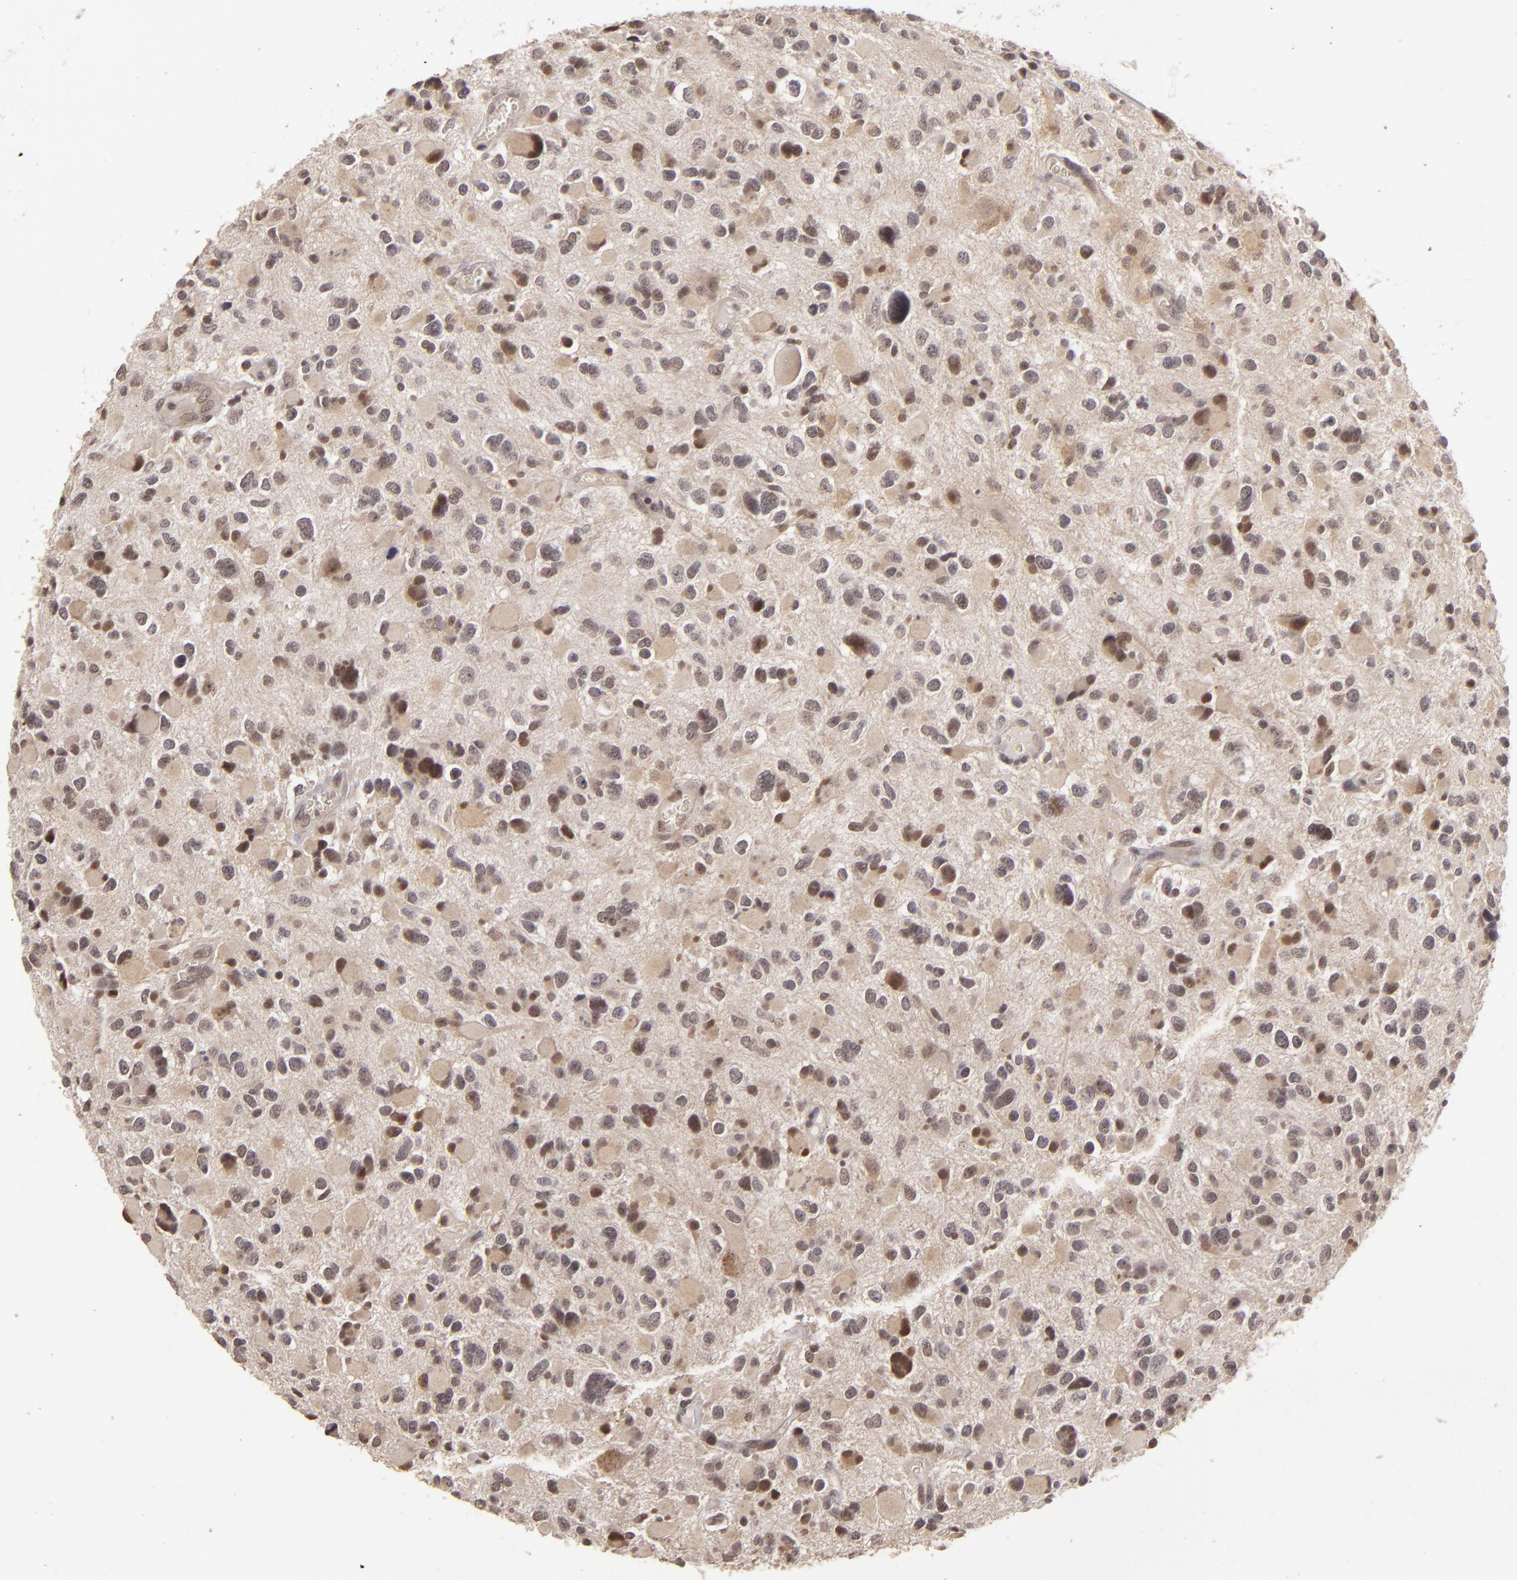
{"staining": {"intensity": "moderate", "quantity": ">75%", "location": "cytoplasmic/membranous"}, "tissue": "glioma", "cell_type": "Tumor cells", "image_type": "cancer", "snomed": [{"axis": "morphology", "description": "Glioma, malignant, High grade"}, {"axis": "topography", "description": "Brain"}], "caption": "Brown immunohistochemical staining in human malignant high-grade glioma shows moderate cytoplasmic/membranous expression in about >75% of tumor cells. The protein of interest is shown in brown color, while the nuclei are stained blue.", "gene": "DFFA", "patient": {"sex": "female", "age": 37}}